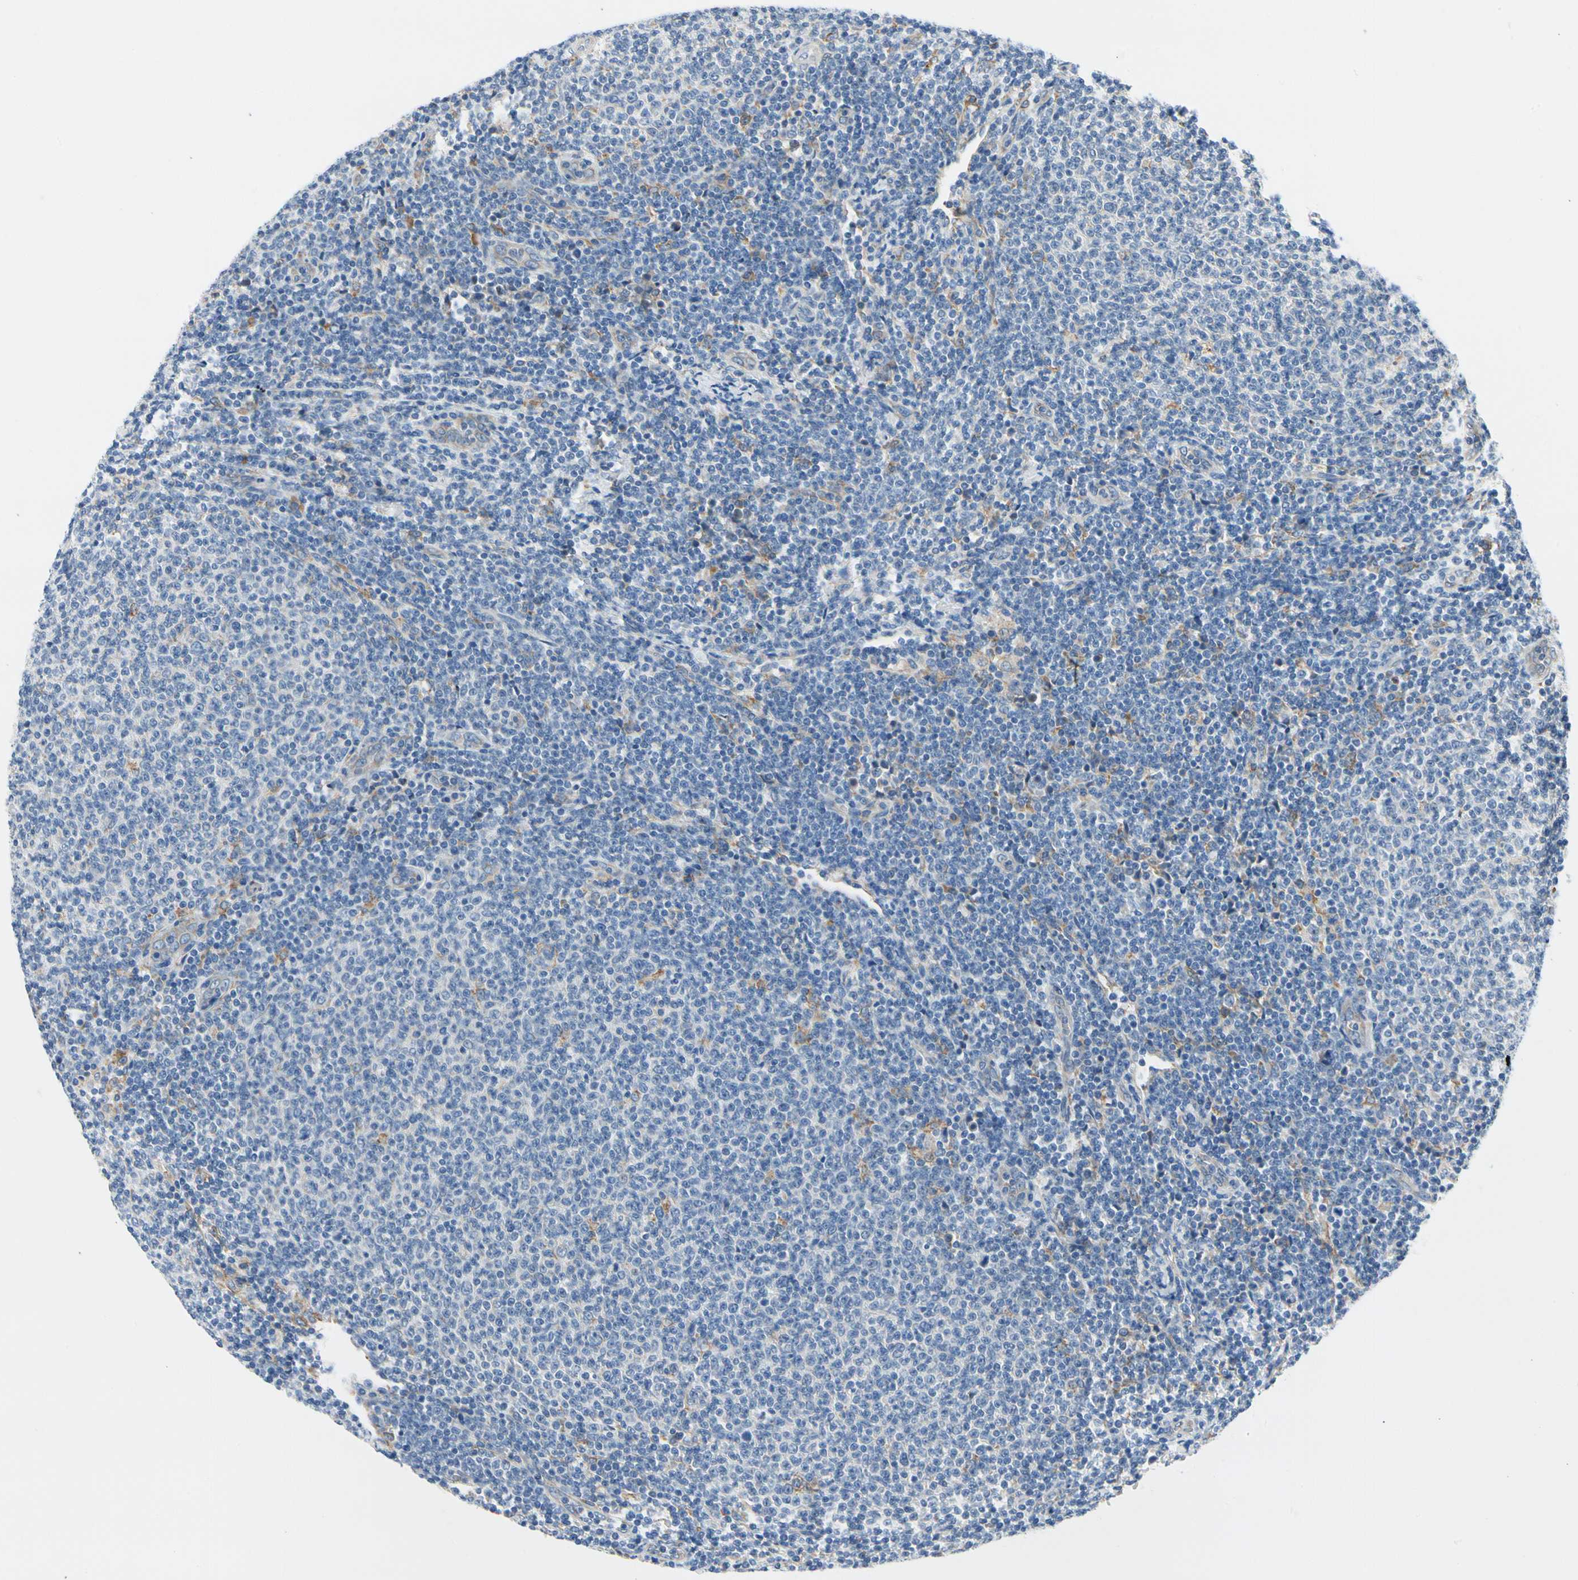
{"staining": {"intensity": "negative", "quantity": "none", "location": "none"}, "tissue": "lymphoma", "cell_type": "Tumor cells", "image_type": "cancer", "snomed": [{"axis": "morphology", "description": "Malignant lymphoma, non-Hodgkin's type, Low grade"}, {"axis": "topography", "description": "Lymph node"}], "caption": "This is a image of immunohistochemistry (IHC) staining of malignant lymphoma, non-Hodgkin's type (low-grade), which shows no positivity in tumor cells.", "gene": "STXBP1", "patient": {"sex": "male", "age": 66}}